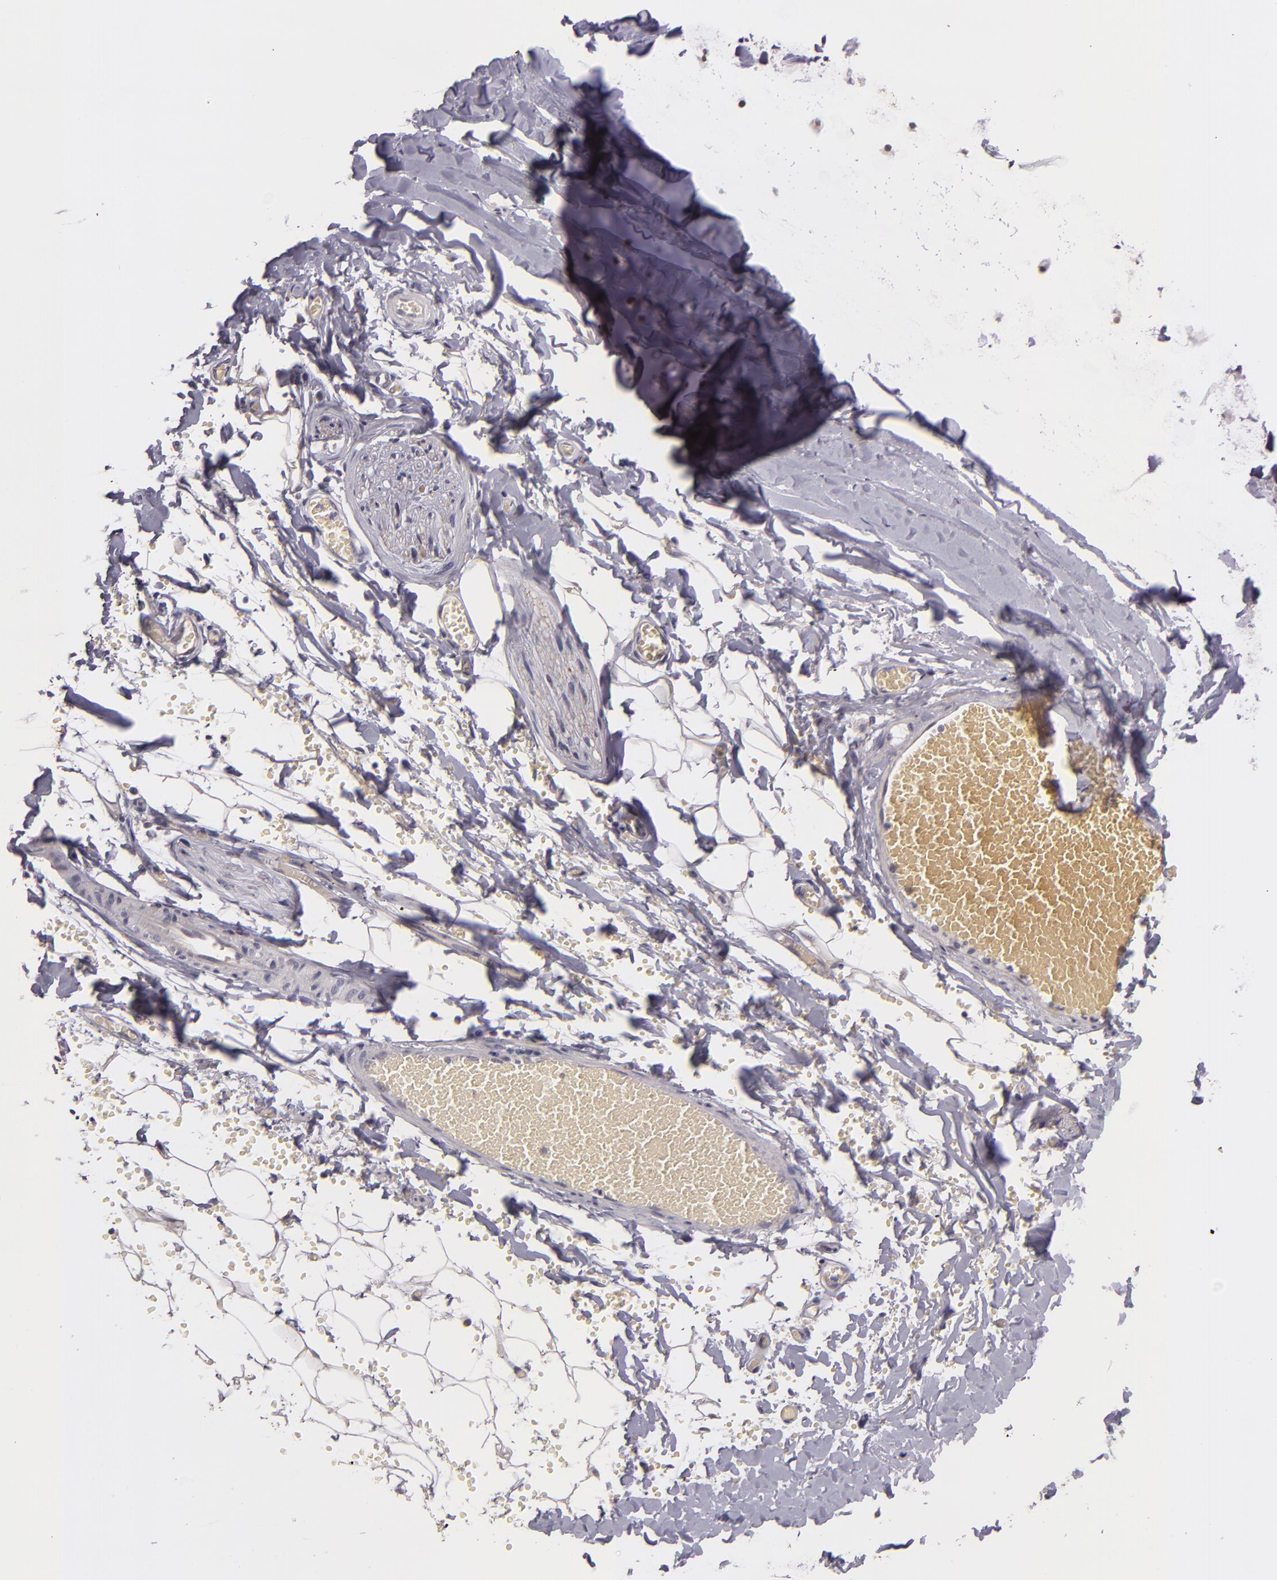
{"staining": {"intensity": "negative", "quantity": "none", "location": "none"}, "tissue": "adipose tissue", "cell_type": "Adipocytes", "image_type": "normal", "snomed": [{"axis": "morphology", "description": "Normal tissue, NOS"}, {"axis": "topography", "description": "Bronchus"}, {"axis": "topography", "description": "Lung"}], "caption": "Immunohistochemical staining of unremarkable human adipose tissue displays no significant positivity in adipocytes. (Immunohistochemistry, brightfield microscopy, high magnification).", "gene": "SNCB", "patient": {"sex": "female", "age": 56}}